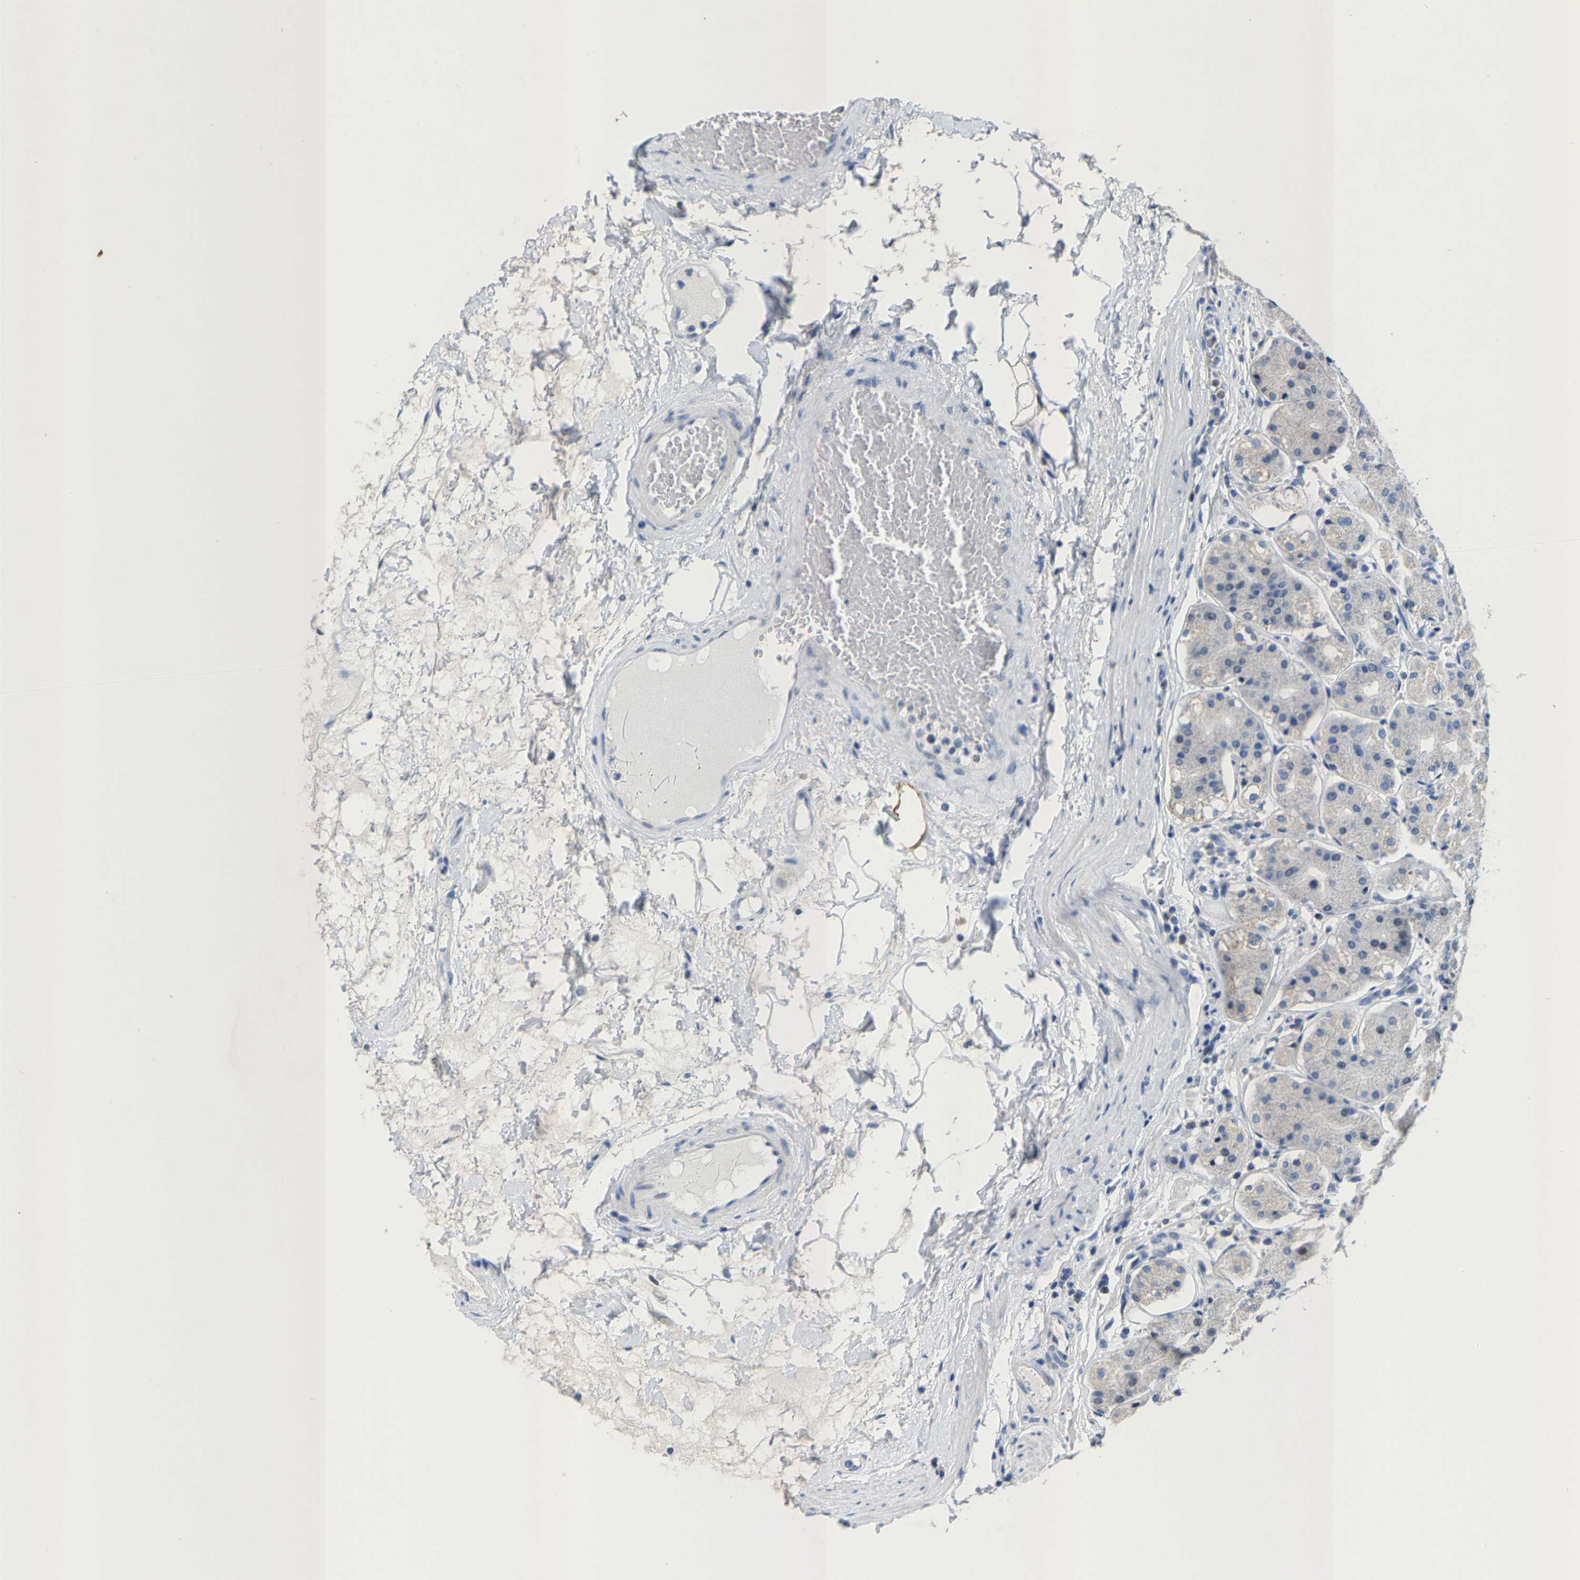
{"staining": {"intensity": "moderate", "quantity": "<25%", "location": "cytoplasmic/membranous"}, "tissue": "stomach", "cell_type": "Glandular cells", "image_type": "normal", "snomed": [{"axis": "morphology", "description": "Normal tissue, NOS"}, {"axis": "topography", "description": "Stomach"}, {"axis": "topography", "description": "Stomach, lower"}], "caption": "IHC (DAB (3,3'-diaminobenzidine)) staining of normal human stomach shows moderate cytoplasmic/membranous protein staining in approximately <25% of glandular cells. (brown staining indicates protein expression, while blue staining denotes nuclei).", "gene": "KLHL1", "patient": {"sex": "female", "age": 56}}